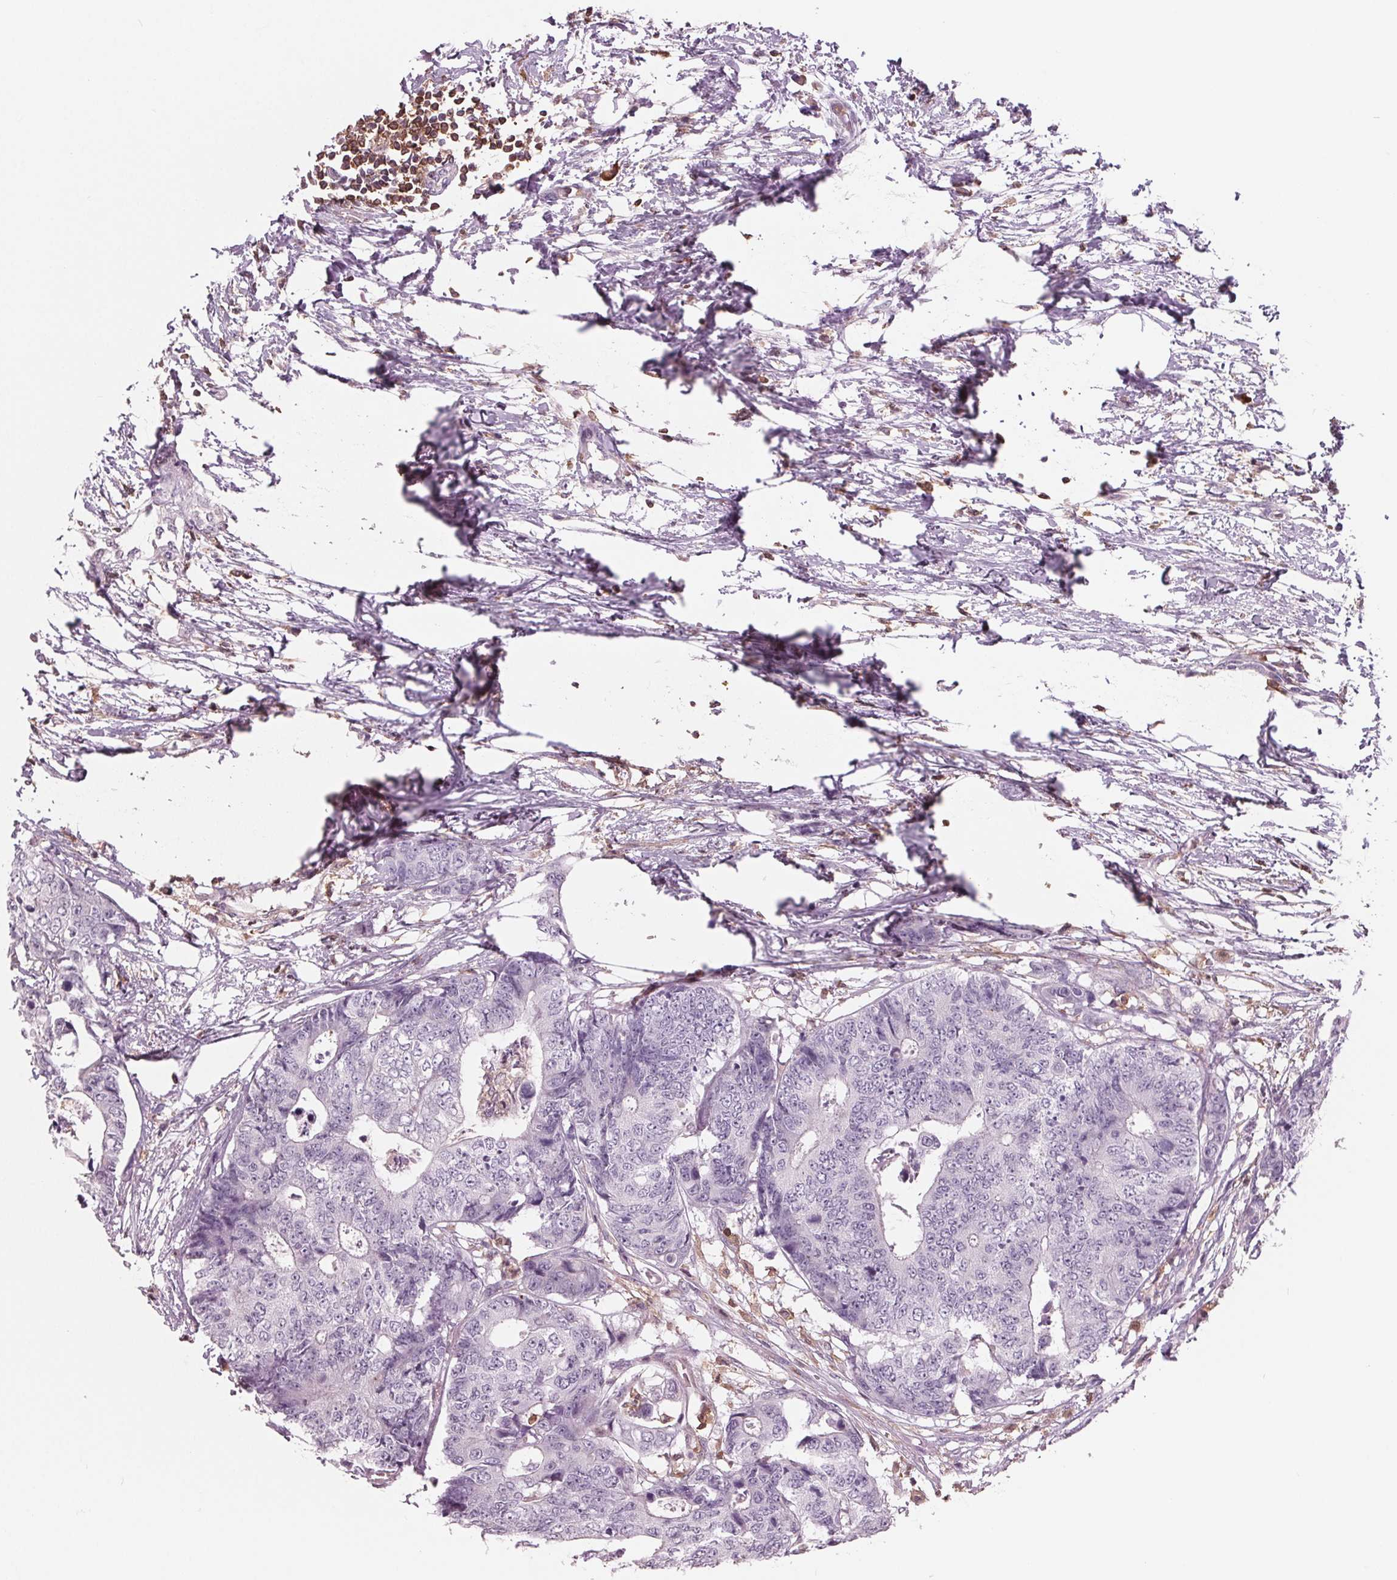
{"staining": {"intensity": "negative", "quantity": "none", "location": "none"}, "tissue": "colorectal cancer", "cell_type": "Tumor cells", "image_type": "cancer", "snomed": [{"axis": "morphology", "description": "Adenocarcinoma, NOS"}, {"axis": "topography", "description": "Colon"}], "caption": "A histopathology image of human colorectal adenocarcinoma is negative for staining in tumor cells.", "gene": "ARHGAP25", "patient": {"sex": "female", "age": 48}}